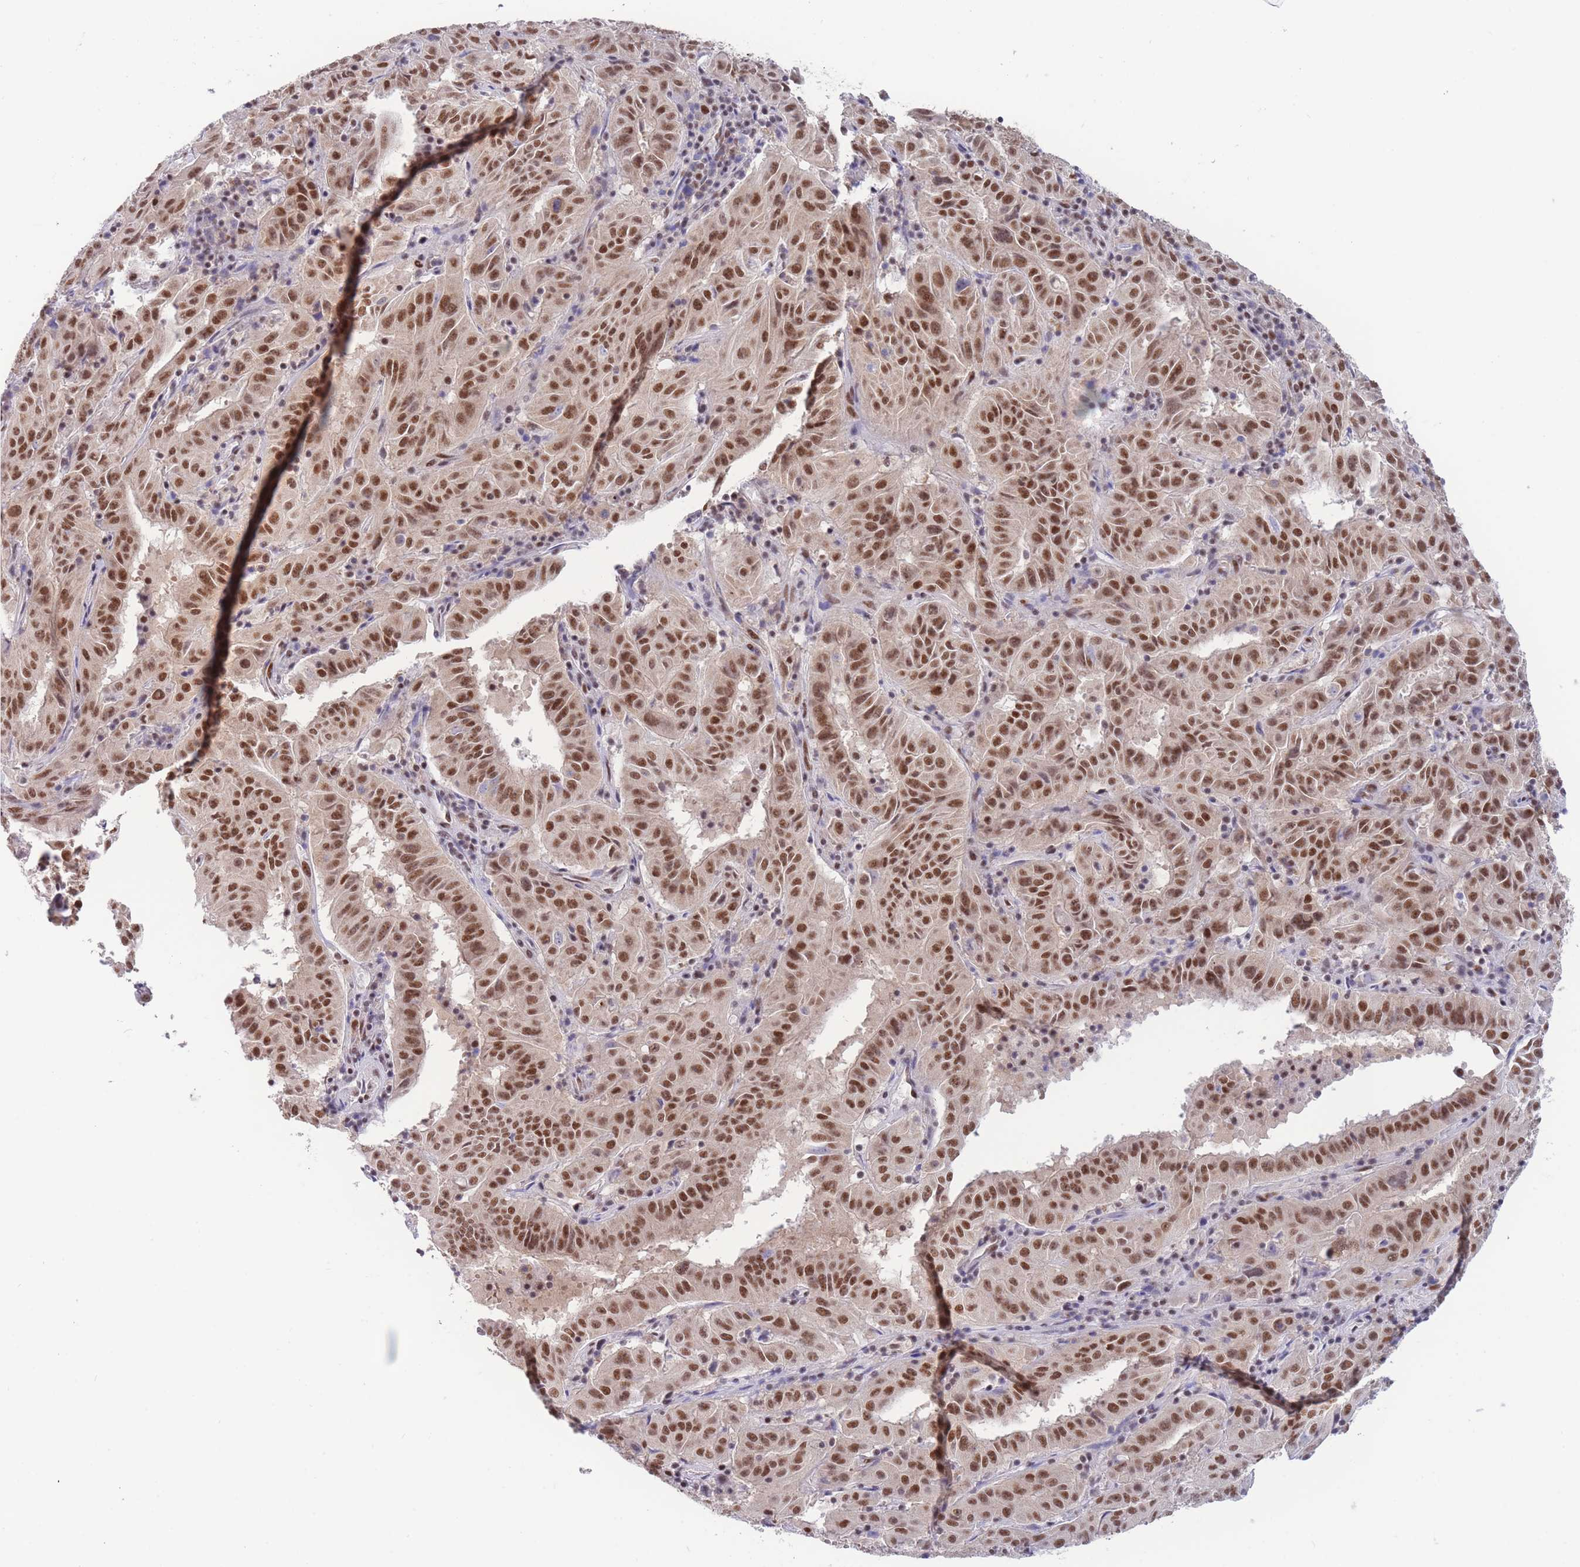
{"staining": {"intensity": "moderate", "quantity": ">75%", "location": "nuclear"}, "tissue": "pancreatic cancer", "cell_type": "Tumor cells", "image_type": "cancer", "snomed": [{"axis": "morphology", "description": "Adenocarcinoma, NOS"}, {"axis": "topography", "description": "Pancreas"}], "caption": "Immunohistochemistry (IHC) micrograph of human pancreatic cancer (adenocarcinoma) stained for a protein (brown), which displays medium levels of moderate nuclear staining in approximately >75% of tumor cells.", "gene": "SMAD9", "patient": {"sex": "male", "age": 63}}